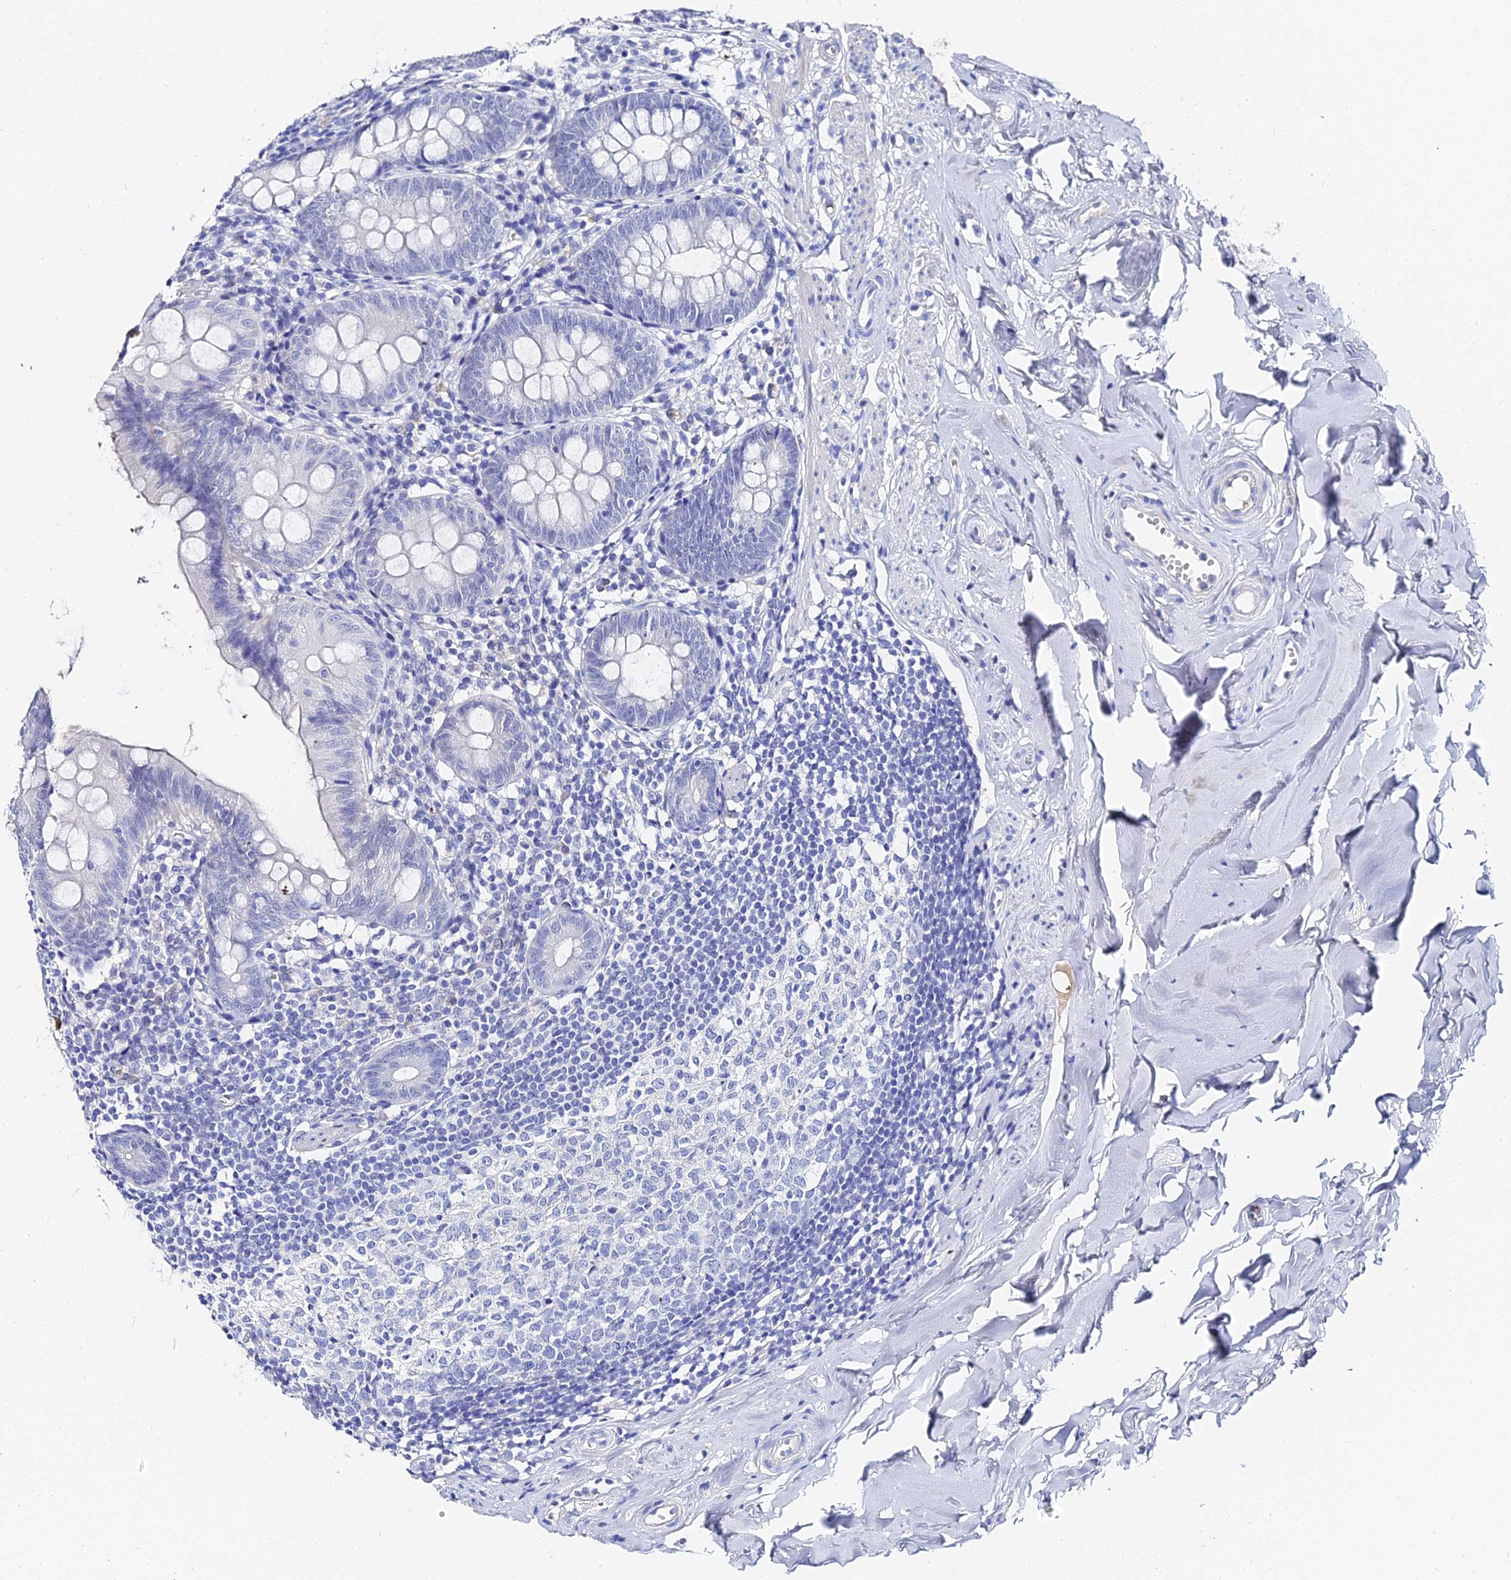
{"staining": {"intensity": "negative", "quantity": "none", "location": "none"}, "tissue": "appendix", "cell_type": "Glandular cells", "image_type": "normal", "snomed": [{"axis": "morphology", "description": "Normal tissue, NOS"}, {"axis": "topography", "description": "Appendix"}], "caption": "Immunohistochemical staining of normal human appendix exhibits no significant expression in glandular cells.", "gene": "KRT17", "patient": {"sex": "female", "age": 51}}